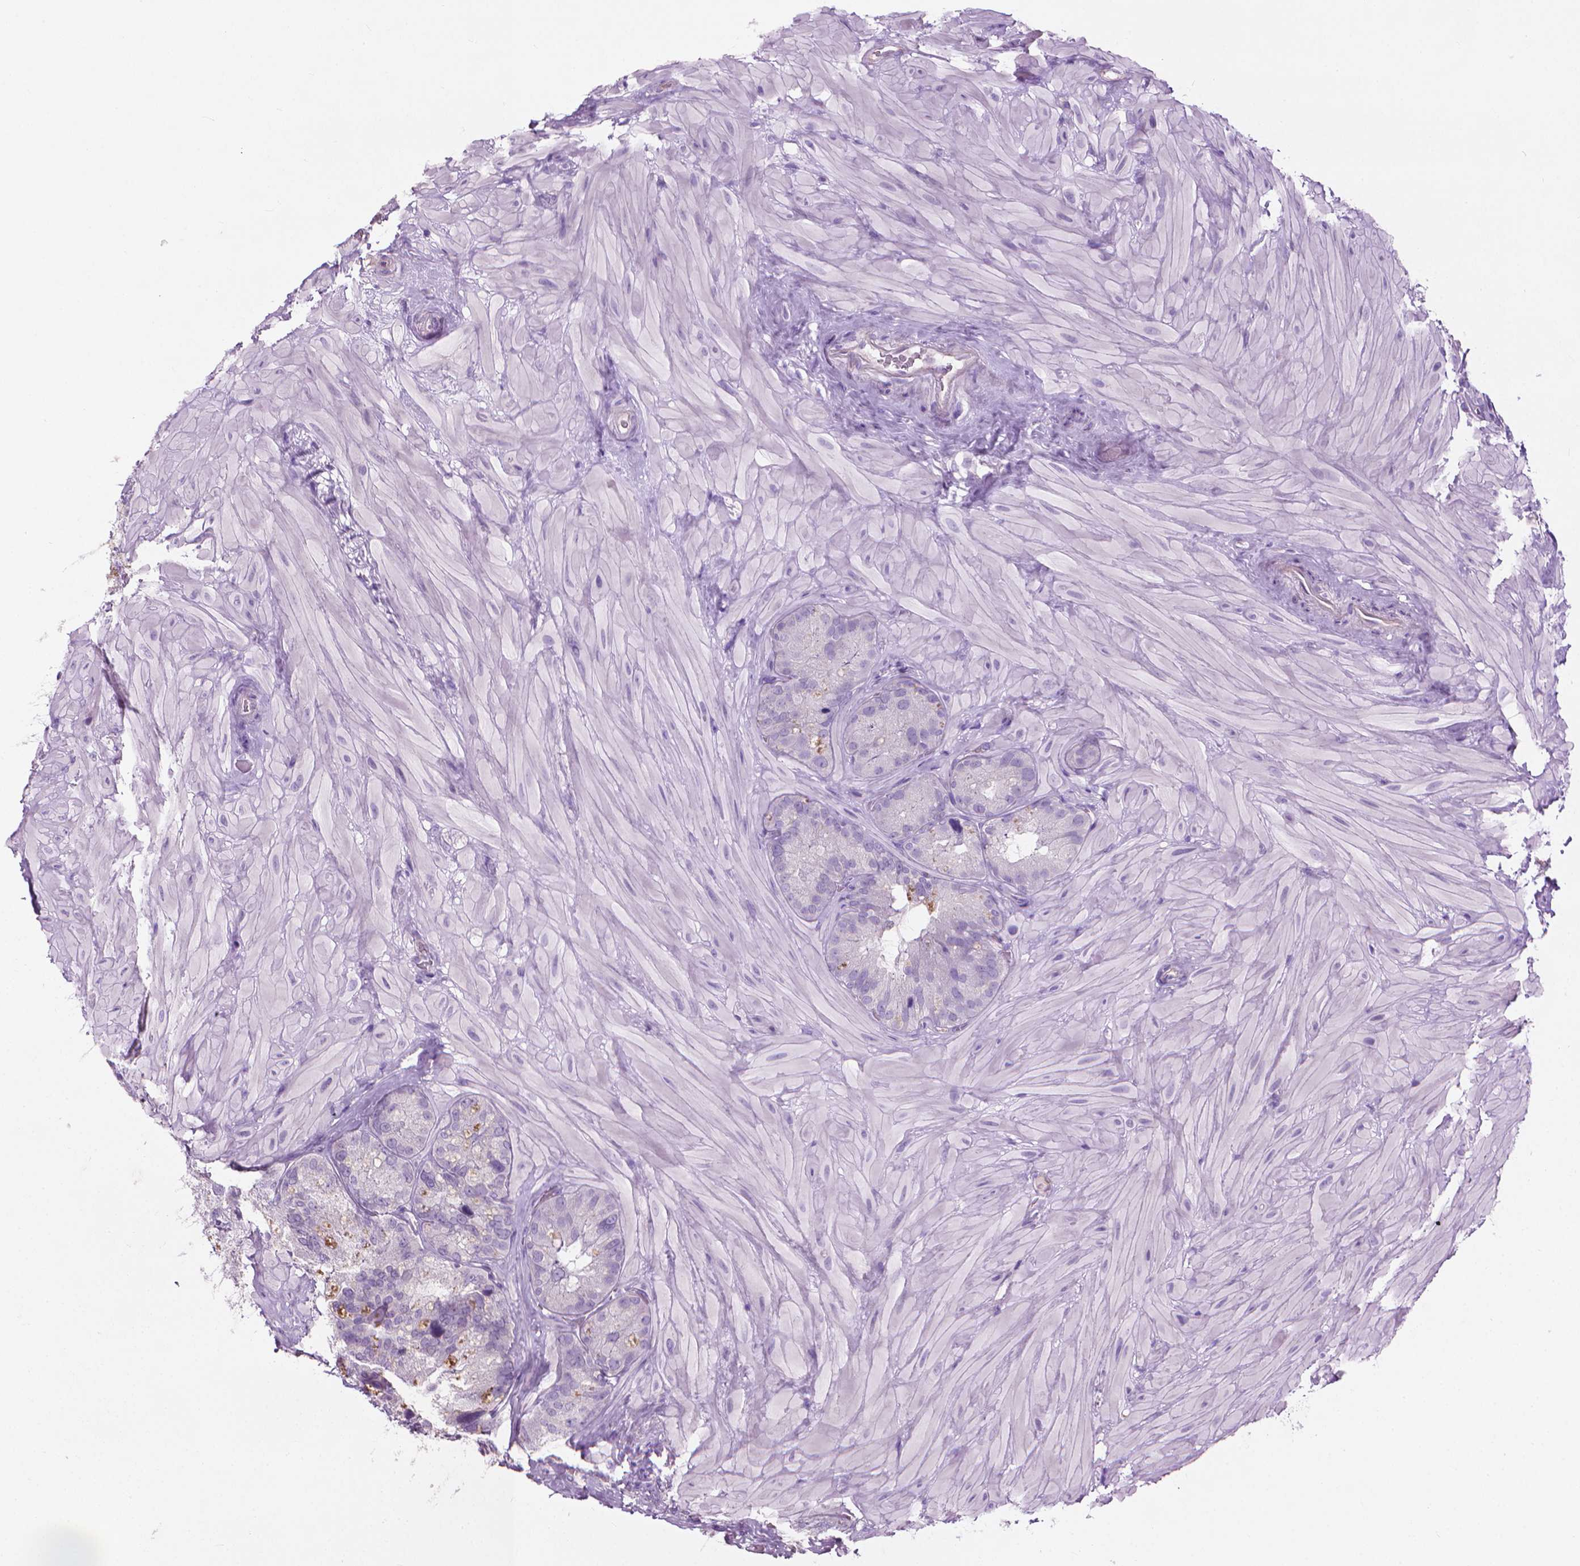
{"staining": {"intensity": "negative", "quantity": "none", "location": "none"}, "tissue": "seminal vesicle", "cell_type": "Glandular cells", "image_type": "normal", "snomed": [{"axis": "morphology", "description": "Normal tissue, NOS"}, {"axis": "topography", "description": "Seminal veicle"}], "caption": "A histopathology image of seminal vesicle stained for a protein displays no brown staining in glandular cells. (Brightfield microscopy of DAB (3,3'-diaminobenzidine) immunohistochemistry at high magnification).", "gene": "KRT73", "patient": {"sex": "male", "age": 60}}